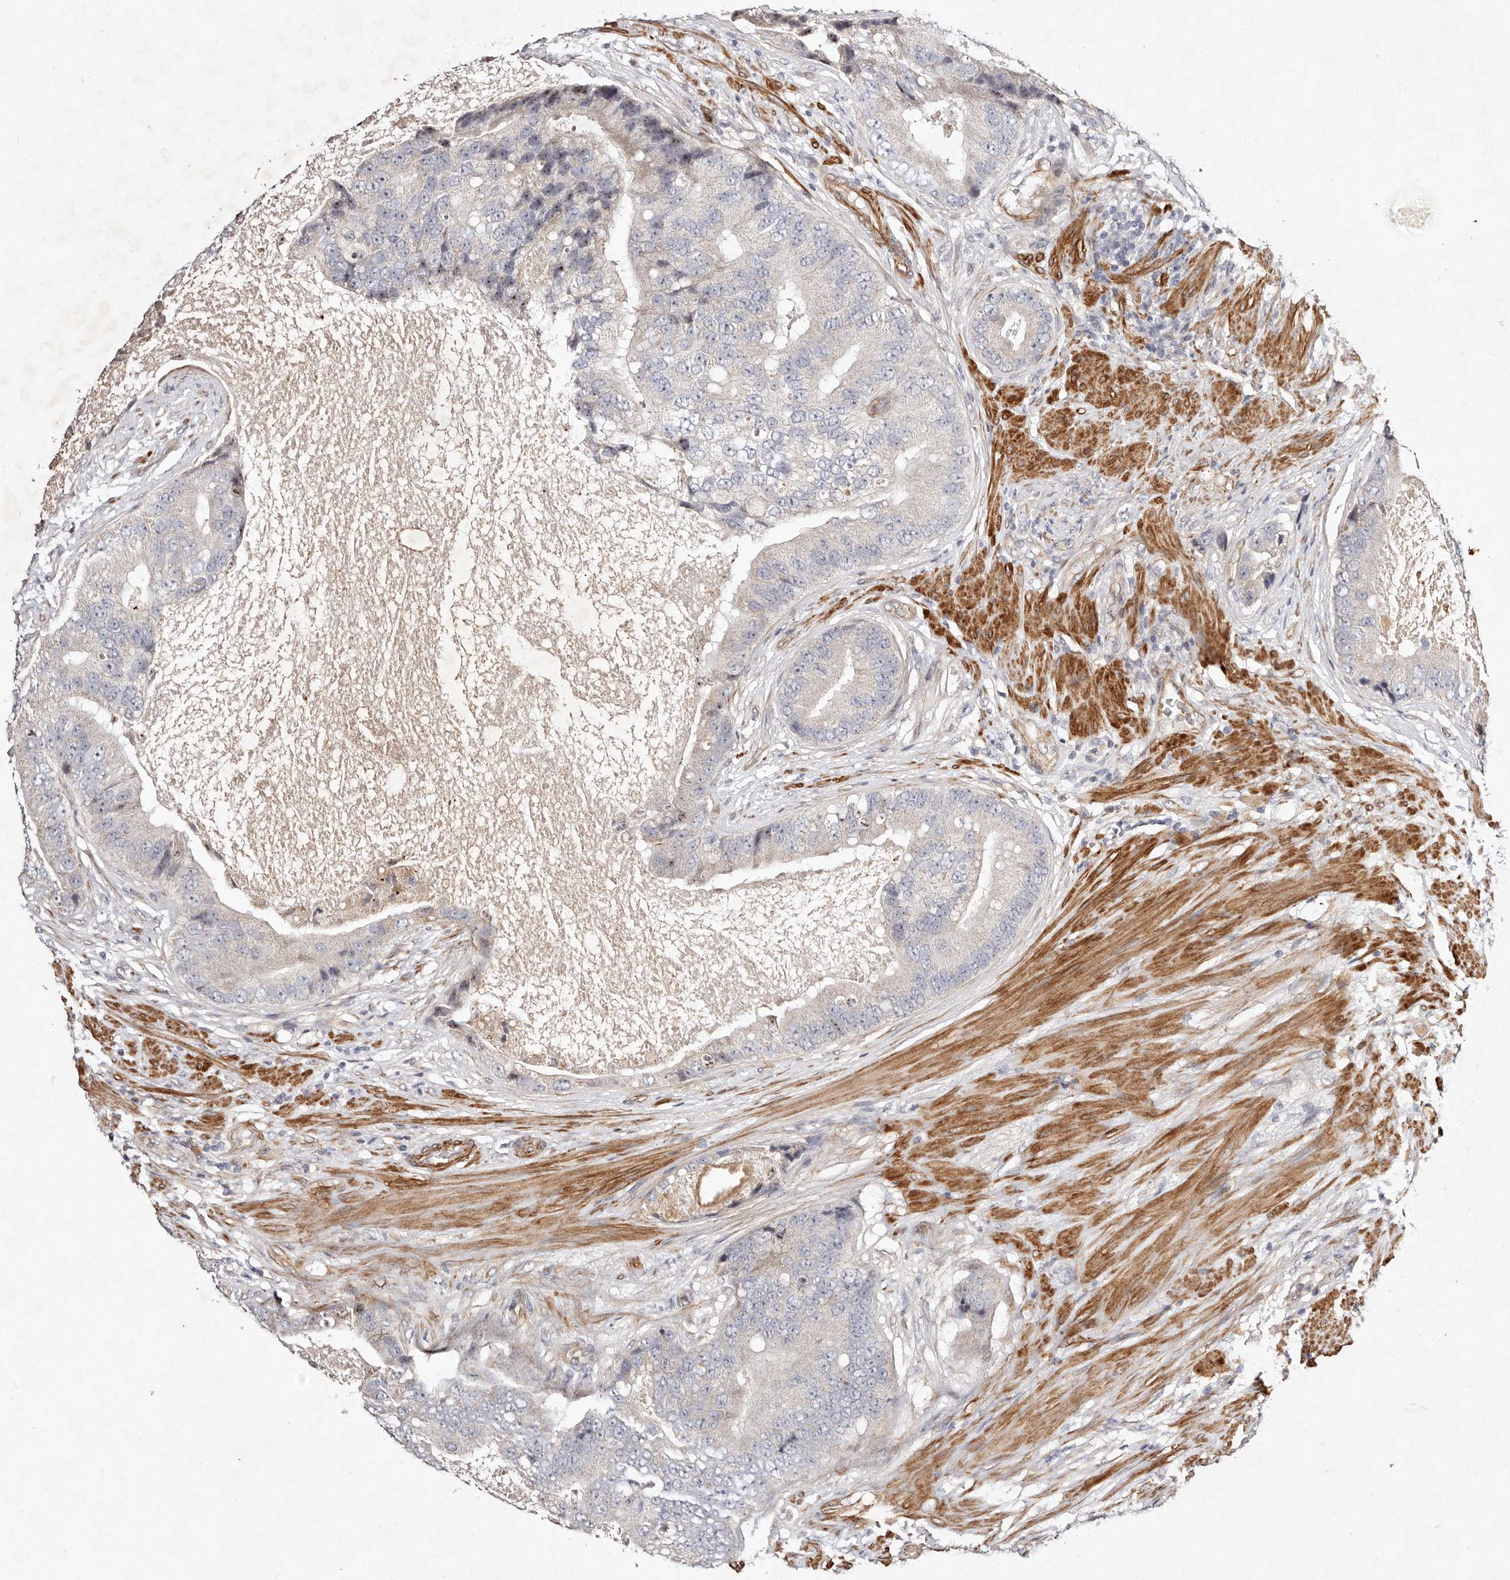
{"staining": {"intensity": "negative", "quantity": "none", "location": "none"}, "tissue": "prostate cancer", "cell_type": "Tumor cells", "image_type": "cancer", "snomed": [{"axis": "morphology", "description": "Adenocarcinoma, High grade"}, {"axis": "topography", "description": "Prostate"}], "caption": "Histopathology image shows no protein staining in tumor cells of prostate cancer (adenocarcinoma (high-grade)) tissue. The staining was performed using DAB to visualize the protein expression in brown, while the nuclei were stained in blue with hematoxylin (Magnification: 20x).", "gene": "MTMR11", "patient": {"sex": "male", "age": 70}}